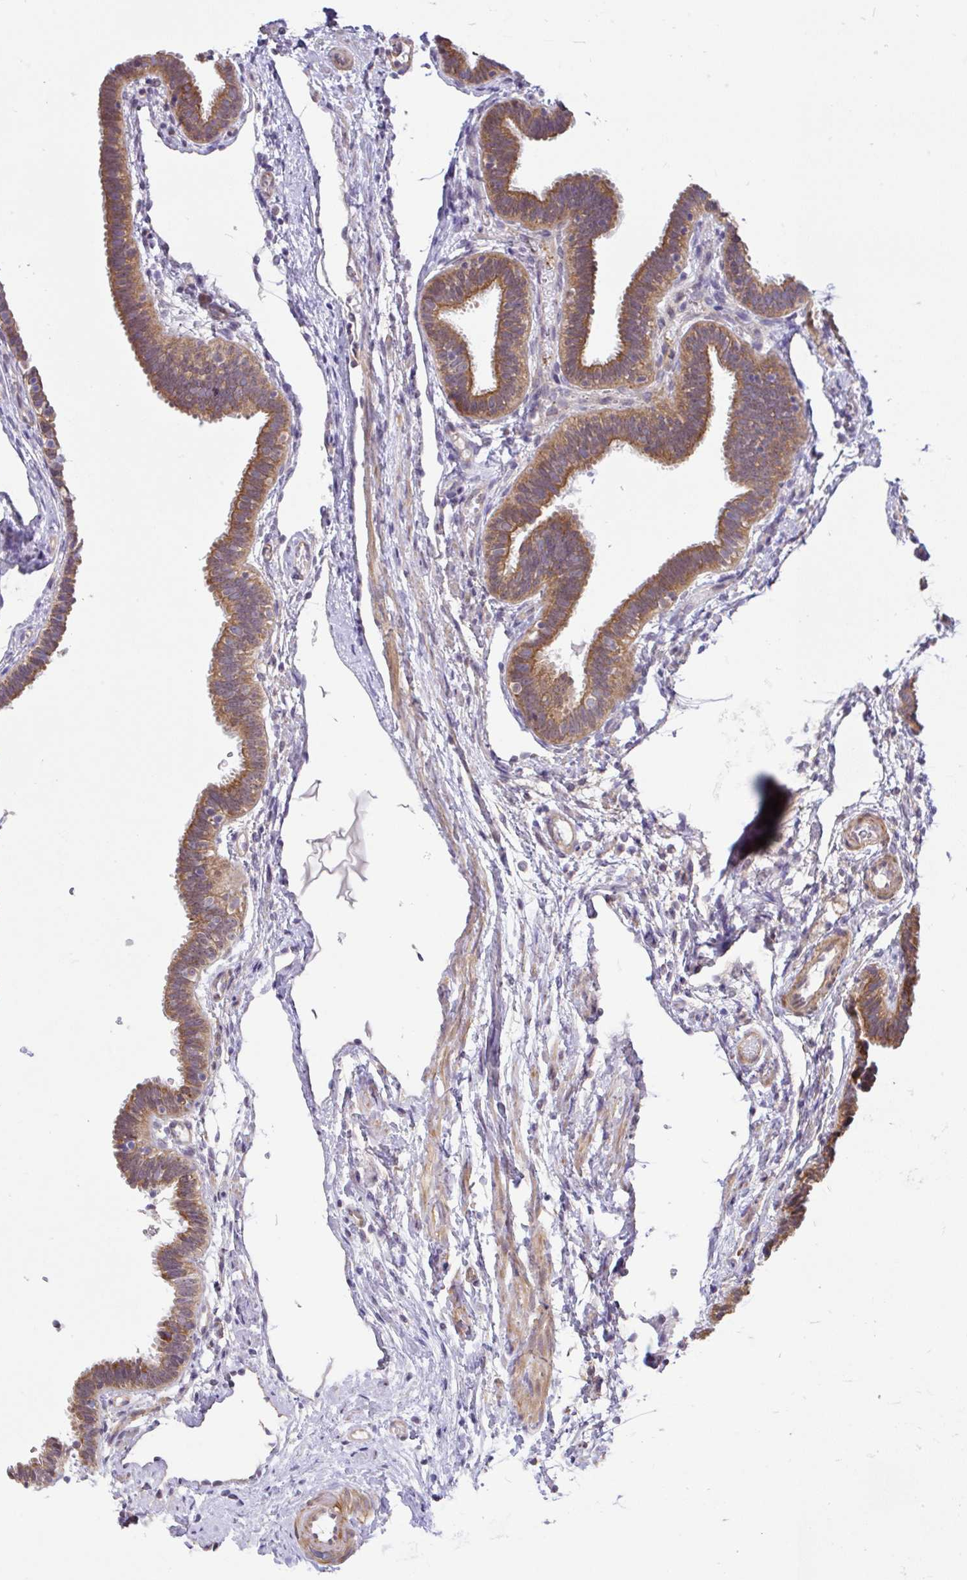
{"staining": {"intensity": "moderate", "quantity": ">75%", "location": "cytoplasmic/membranous"}, "tissue": "fallopian tube", "cell_type": "Glandular cells", "image_type": "normal", "snomed": [{"axis": "morphology", "description": "Normal tissue, NOS"}, {"axis": "topography", "description": "Fallopian tube"}], "caption": "Protein expression analysis of normal human fallopian tube reveals moderate cytoplasmic/membranous staining in about >75% of glandular cells.", "gene": "DLEU7", "patient": {"sex": "female", "age": 37}}